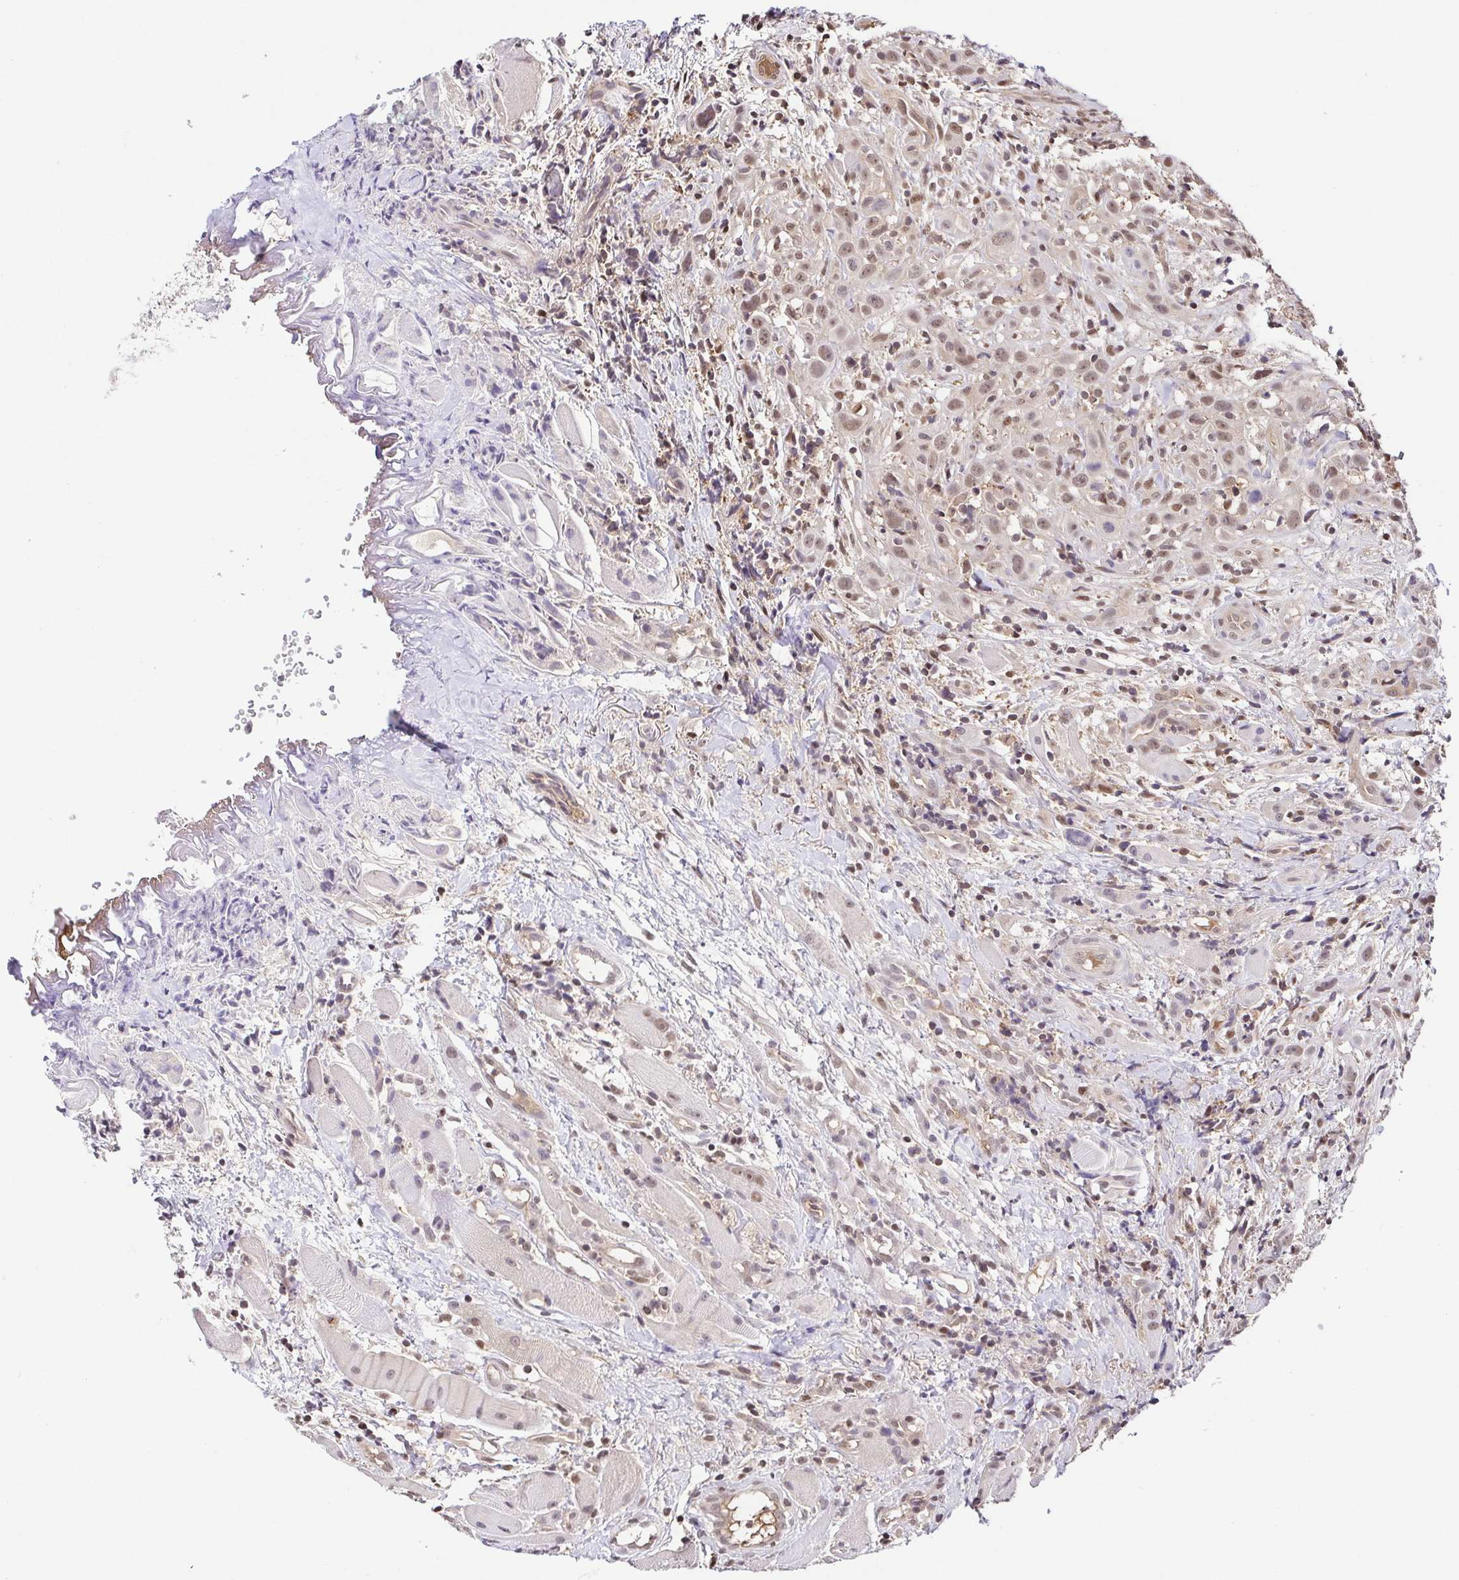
{"staining": {"intensity": "moderate", "quantity": ">75%", "location": "nuclear"}, "tissue": "head and neck cancer", "cell_type": "Tumor cells", "image_type": "cancer", "snomed": [{"axis": "morphology", "description": "Squamous cell carcinoma, NOS"}, {"axis": "topography", "description": "Head-Neck"}], "caption": "Immunohistochemical staining of human squamous cell carcinoma (head and neck) shows moderate nuclear protein positivity in approximately >75% of tumor cells.", "gene": "PSMB9", "patient": {"sex": "female", "age": 95}}